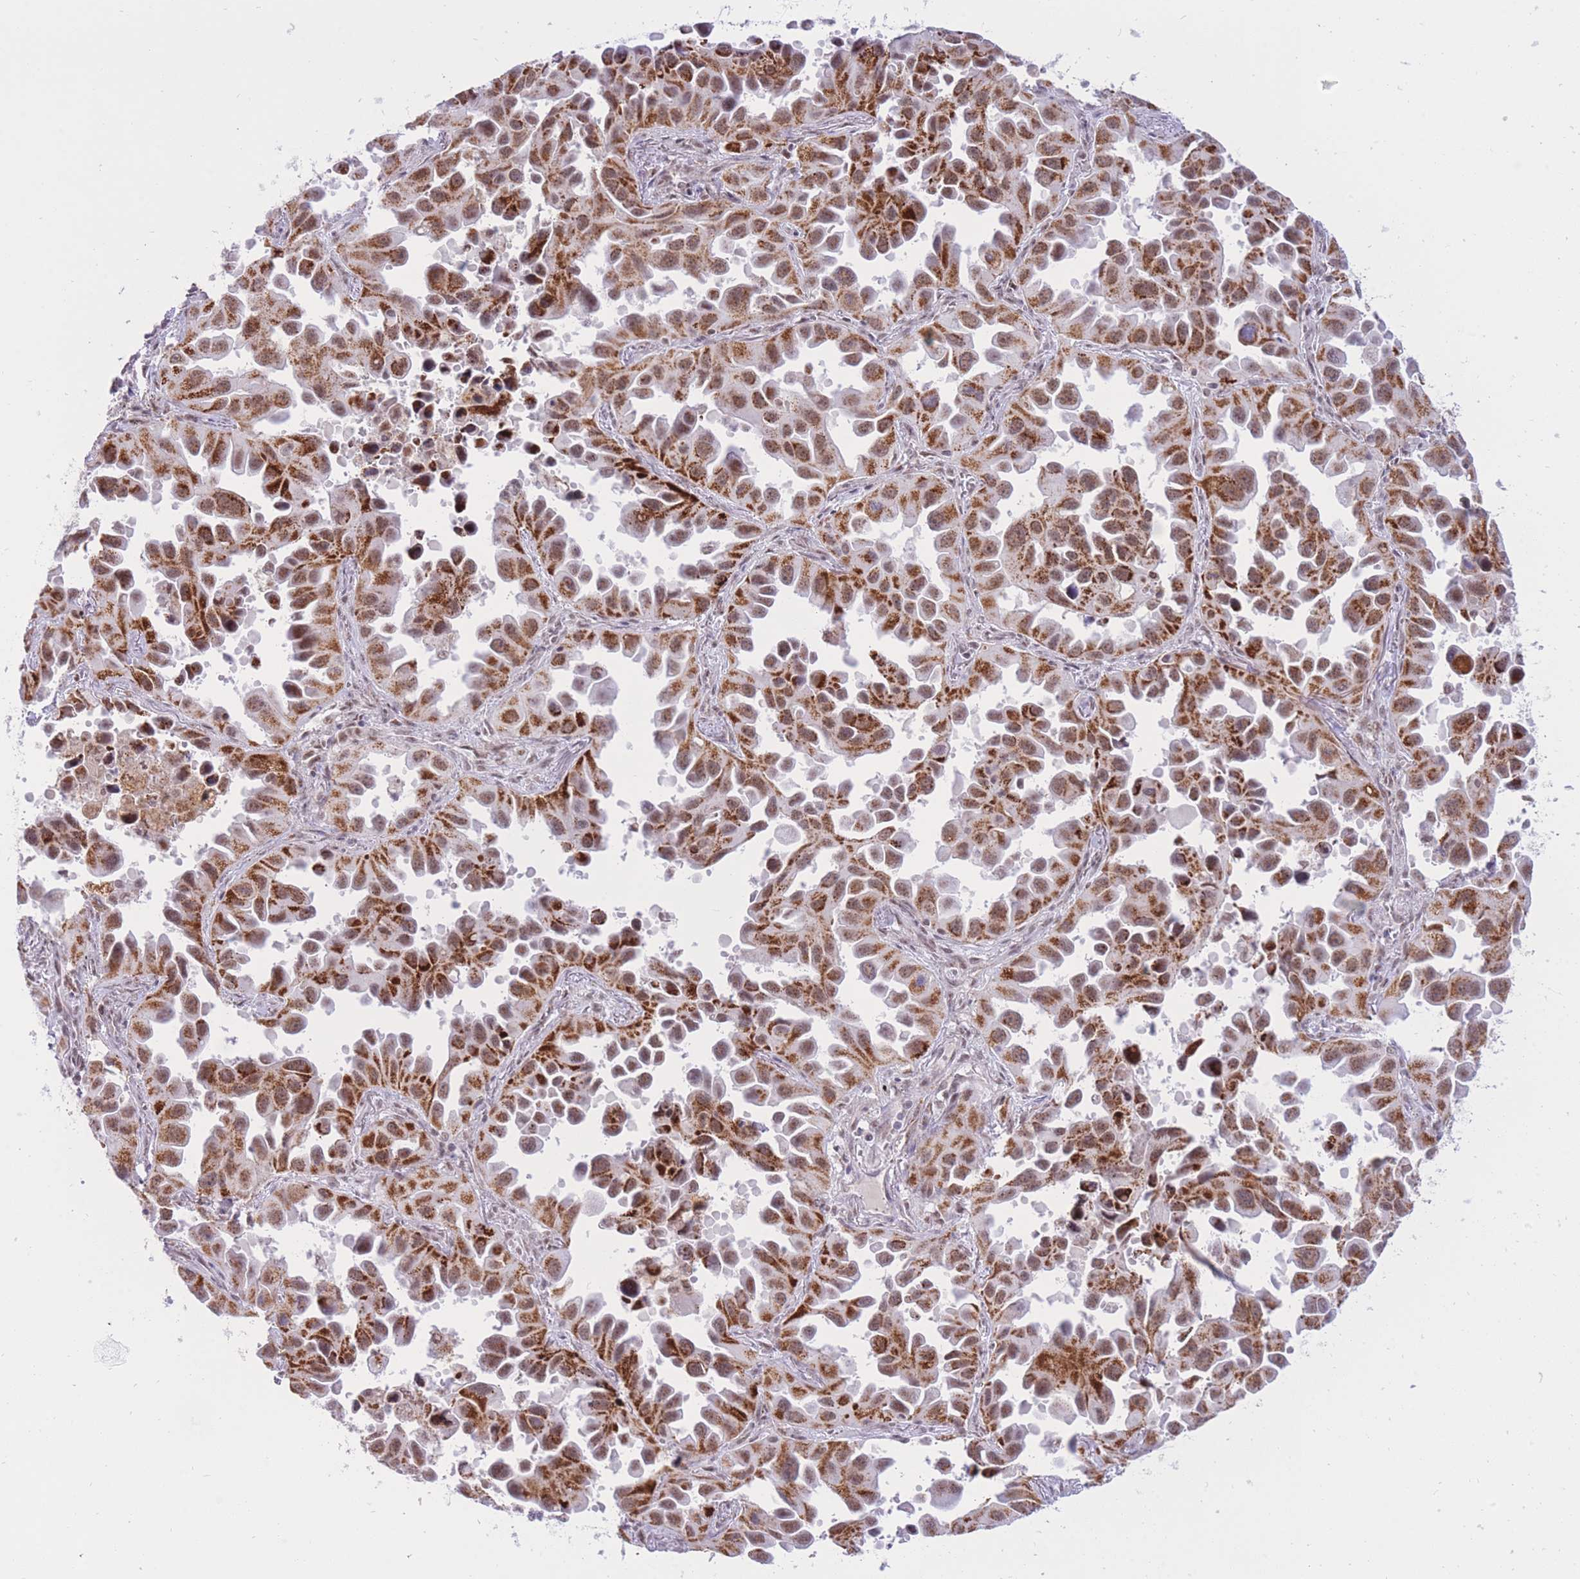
{"staining": {"intensity": "moderate", "quantity": ">75%", "location": "cytoplasmic/membranous,nuclear"}, "tissue": "lung cancer", "cell_type": "Tumor cells", "image_type": "cancer", "snomed": [{"axis": "morphology", "description": "Adenocarcinoma, NOS"}, {"axis": "topography", "description": "Lung"}], "caption": "Lung cancer stained for a protein shows moderate cytoplasmic/membranous and nuclear positivity in tumor cells. Nuclei are stained in blue.", "gene": "CYP2B6", "patient": {"sex": "male", "age": 66}}